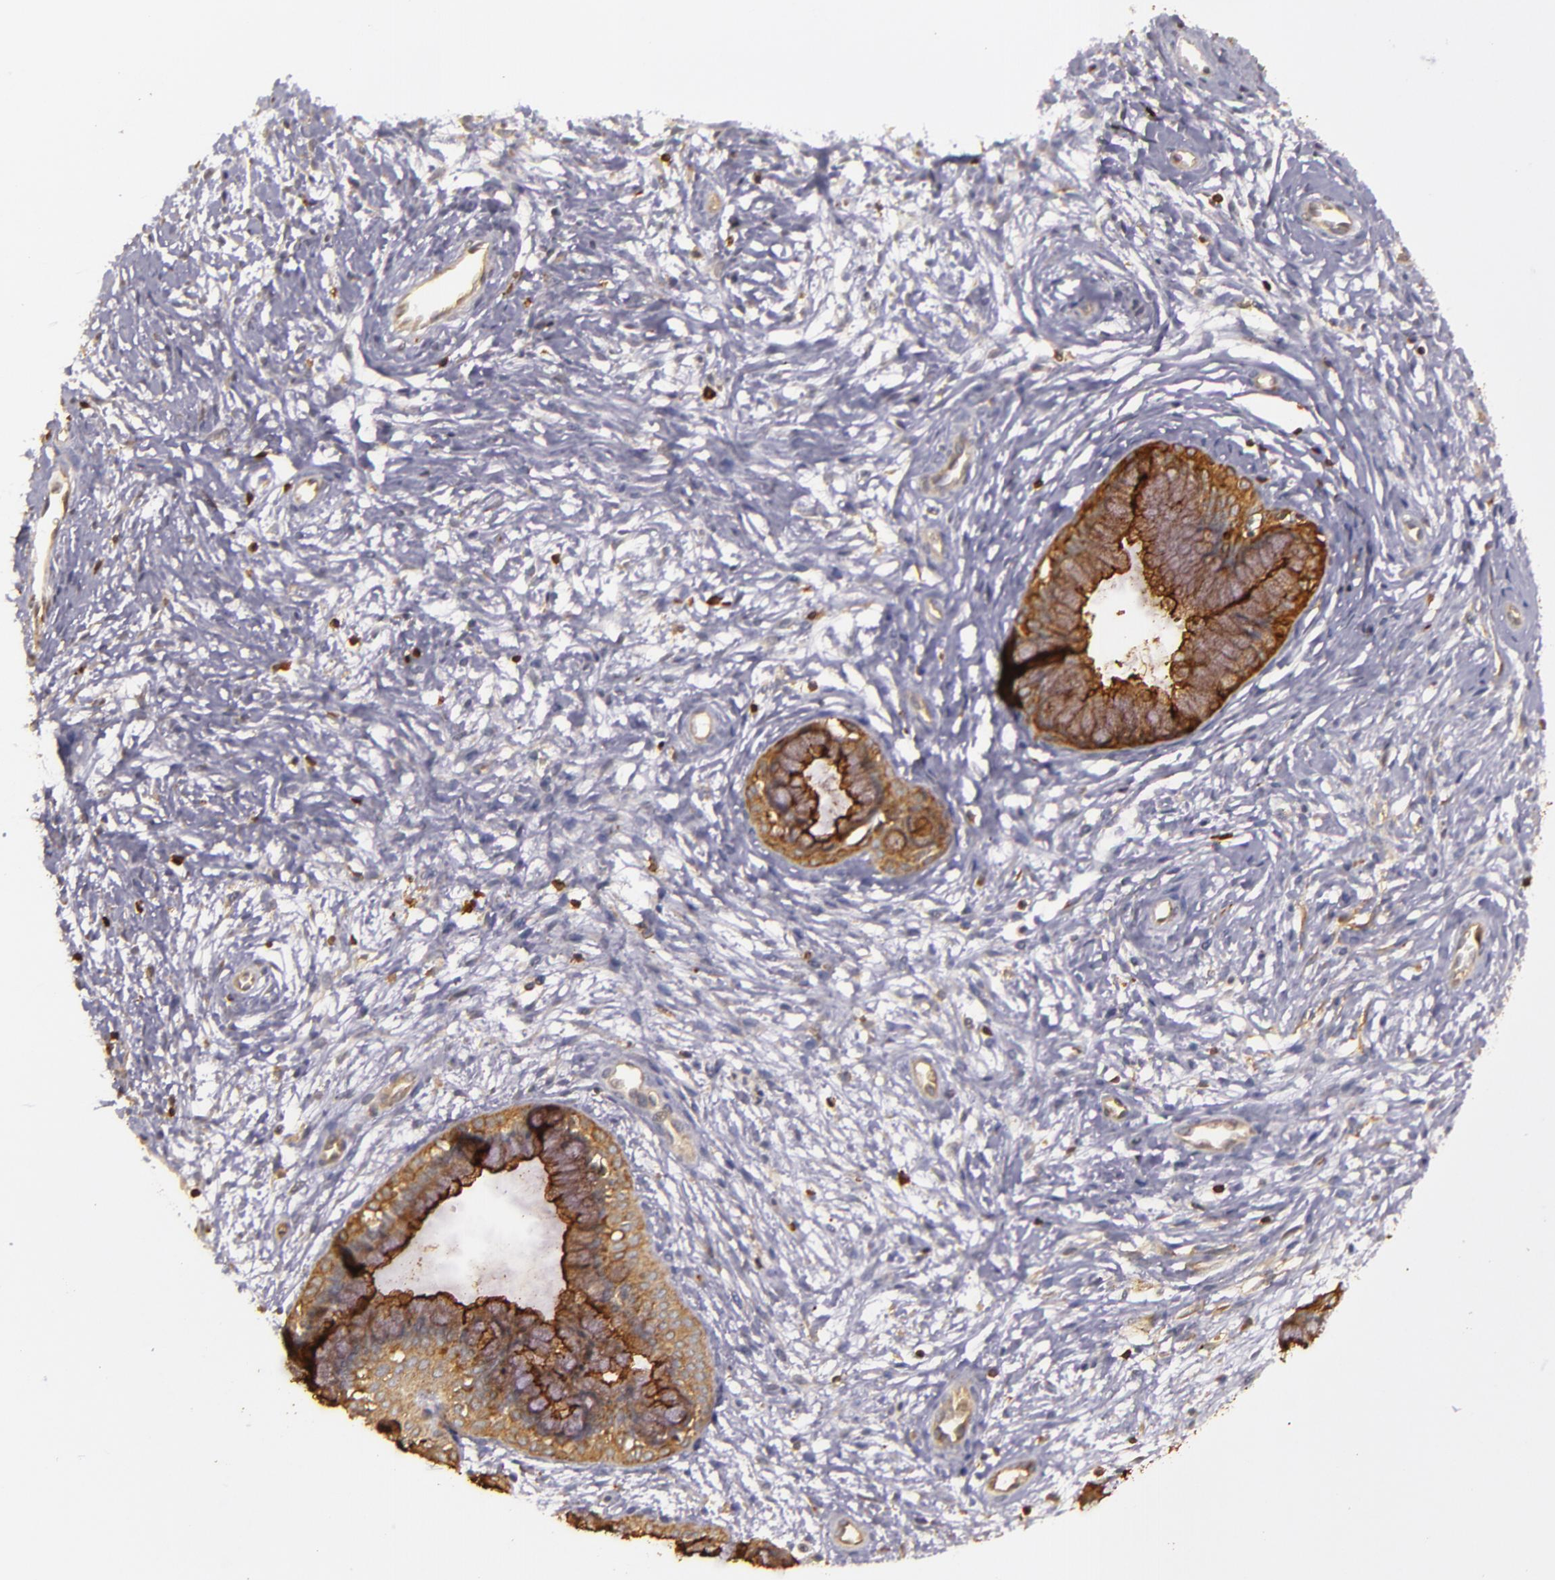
{"staining": {"intensity": "strong", "quantity": ">75%", "location": "cytoplasmic/membranous"}, "tissue": "cervix", "cell_type": "Glandular cells", "image_type": "normal", "snomed": [{"axis": "morphology", "description": "Normal tissue, NOS"}, {"axis": "topography", "description": "Cervix"}], "caption": "Immunohistochemical staining of unremarkable cervix shows strong cytoplasmic/membranous protein positivity in about >75% of glandular cells.", "gene": "SLC9A3R1", "patient": {"sex": "female", "age": 39}}